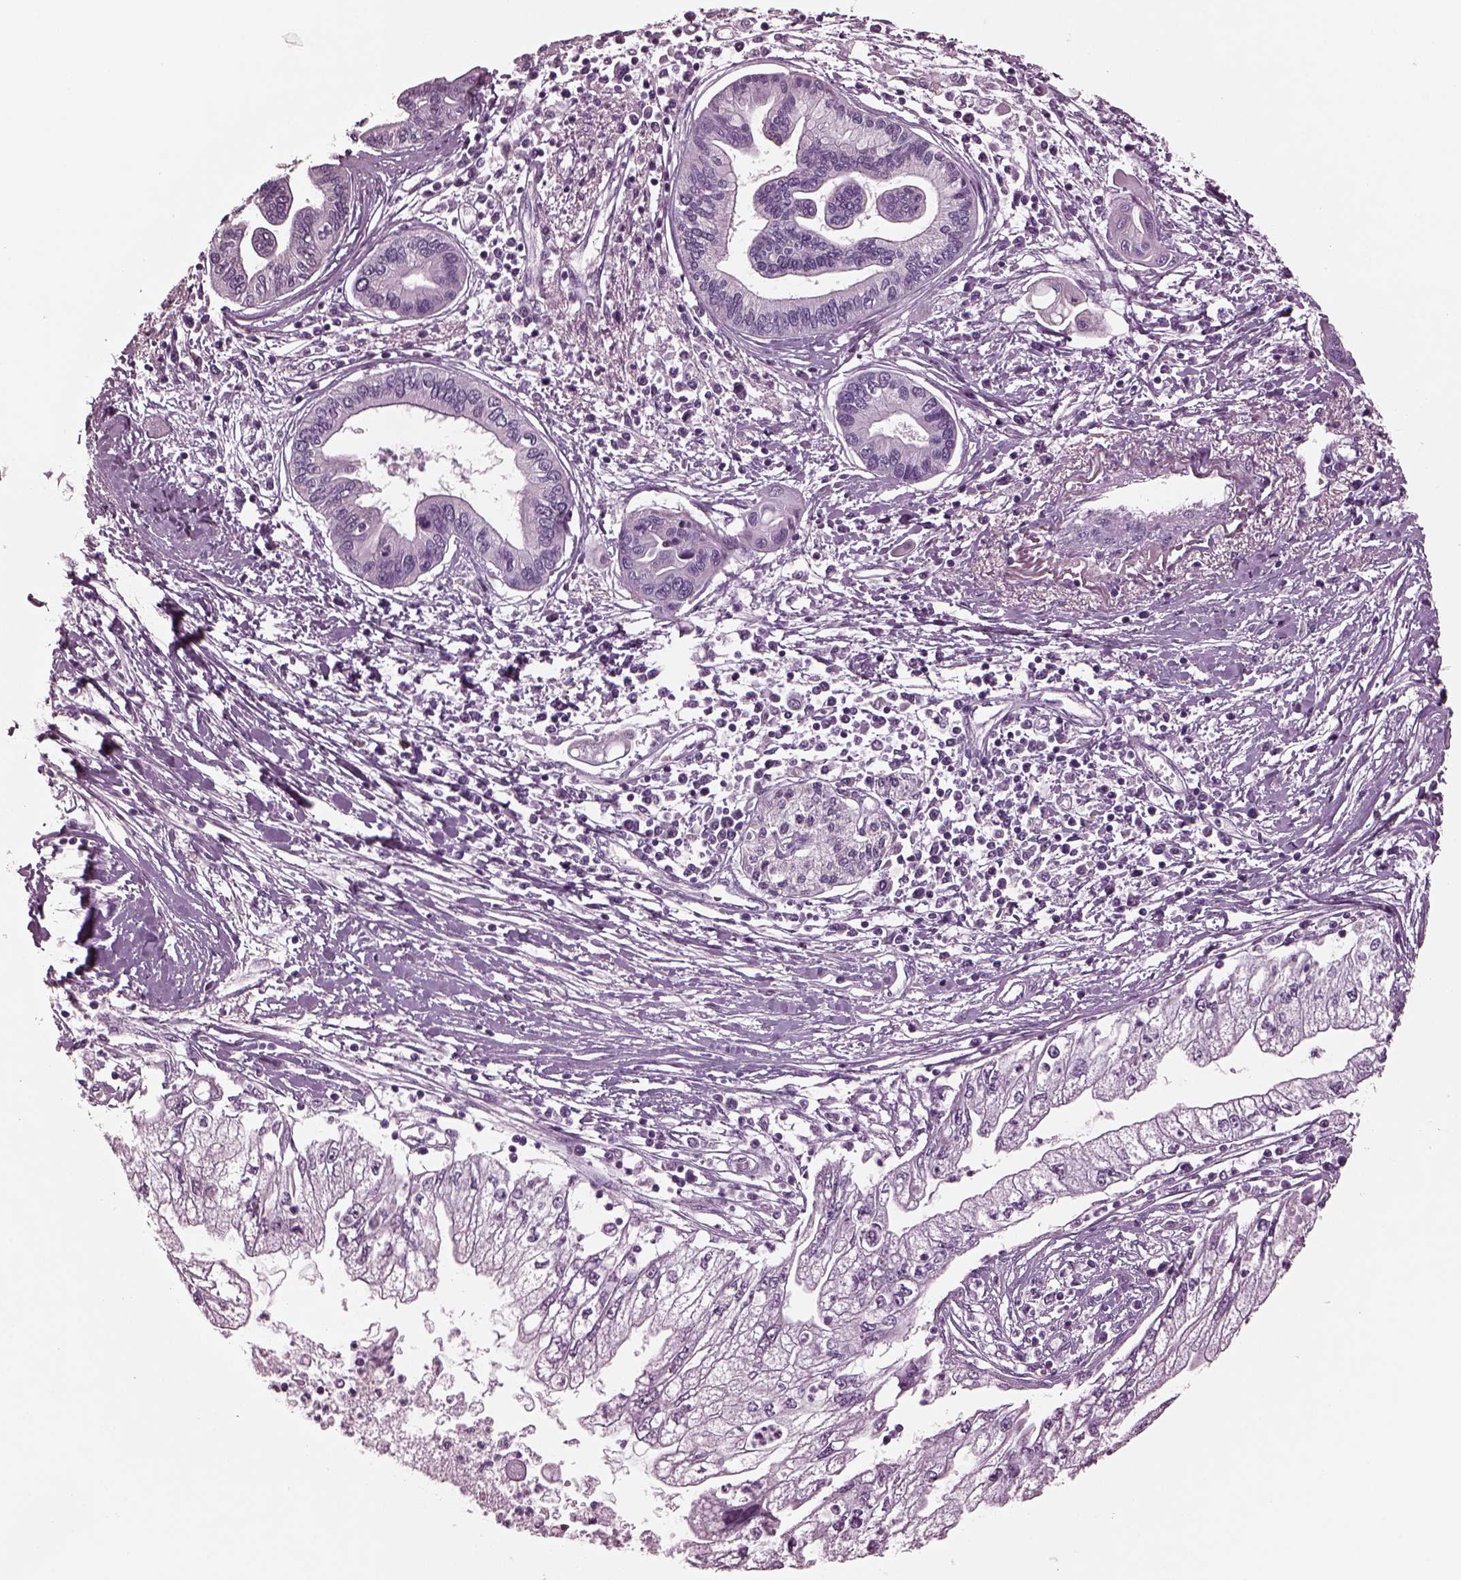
{"staining": {"intensity": "negative", "quantity": "none", "location": "none"}, "tissue": "pancreatic cancer", "cell_type": "Tumor cells", "image_type": "cancer", "snomed": [{"axis": "morphology", "description": "Adenocarcinoma, NOS"}, {"axis": "topography", "description": "Pancreas"}], "caption": "The immunohistochemistry histopathology image has no significant positivity in tumor cells of pancreatic cancer tissue.", "gene": "MIB2", "patient": {"sex": "male", "age": 70}}